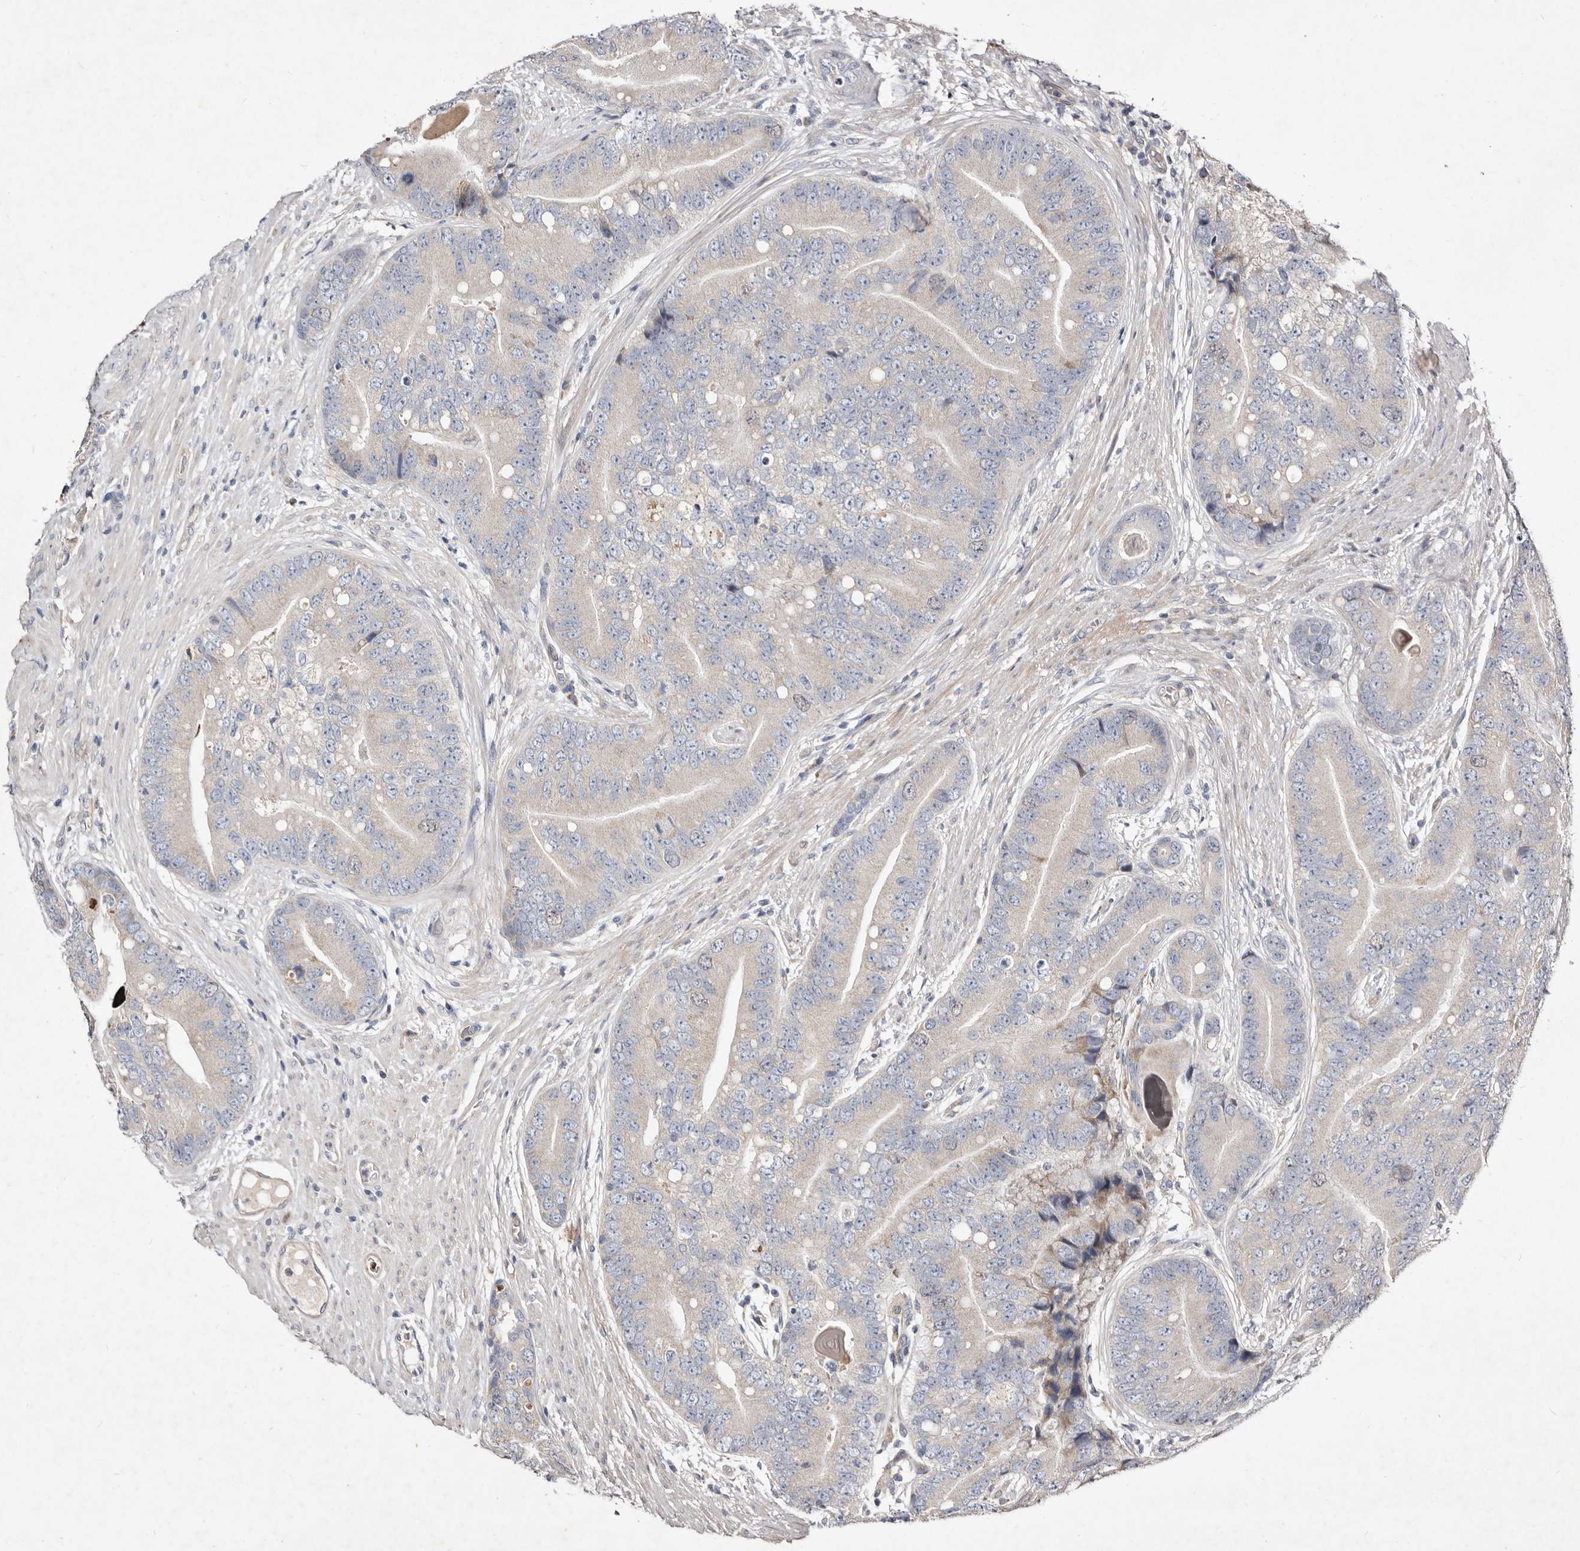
{"staining": {"intensity": "weak", "quantity": "<25%", "location": "cytoplasmic/membranous"}, "tissue": "prostate cancer", "cell_type": "Tumor cells", "image_type": "cancer", "snomed": [{"axis": "morphology", "description": "Adenocarcinoma, High grade"}, {"axis": "topography", "description": "Prostate"}], "caption": "IHC of human prostate cancer exhibits no expression in tumor cells.", "gene": "SLC25A20", "patient": {"sex": "male", "age": 70}}